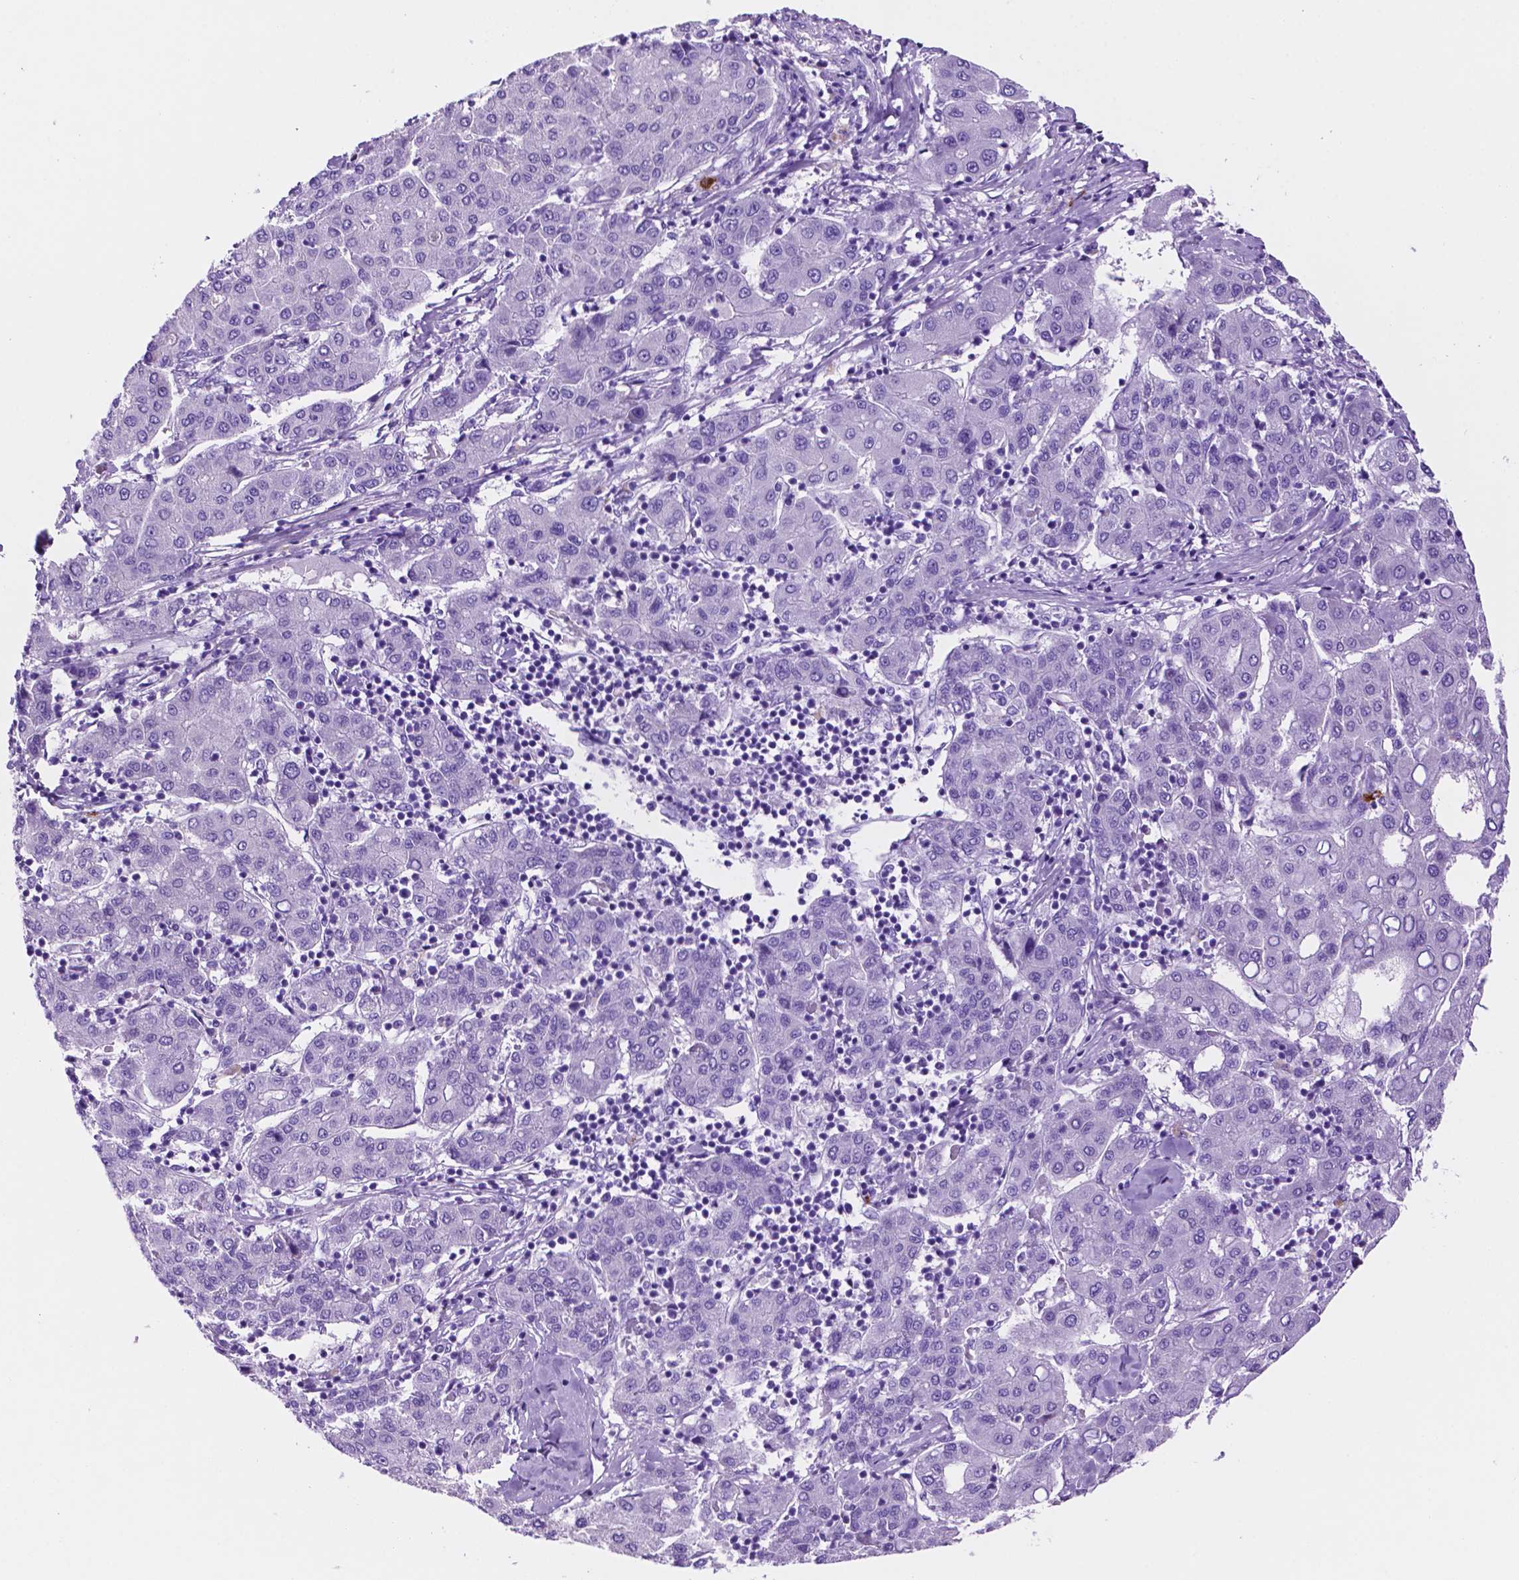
{"staining": {"intensity": "negative", "quantity": "none", "location": "none"}, "tissue": "liver cancer", "cell_type": "Tumor cells", "image_type": "cancer", "snomed": [{"axis": "morphology", "description": "Carcinoma, Hepatocellular, NOS"}, {"axis": "topography", "description": "Liver"}], "caption": "Liver hepatocellular carcinoma stained for a protein using immunohistochemistry shows no expression tumor cells.", "gene": "FOXB2", "patient": {"sex": "male", "age": 65}}